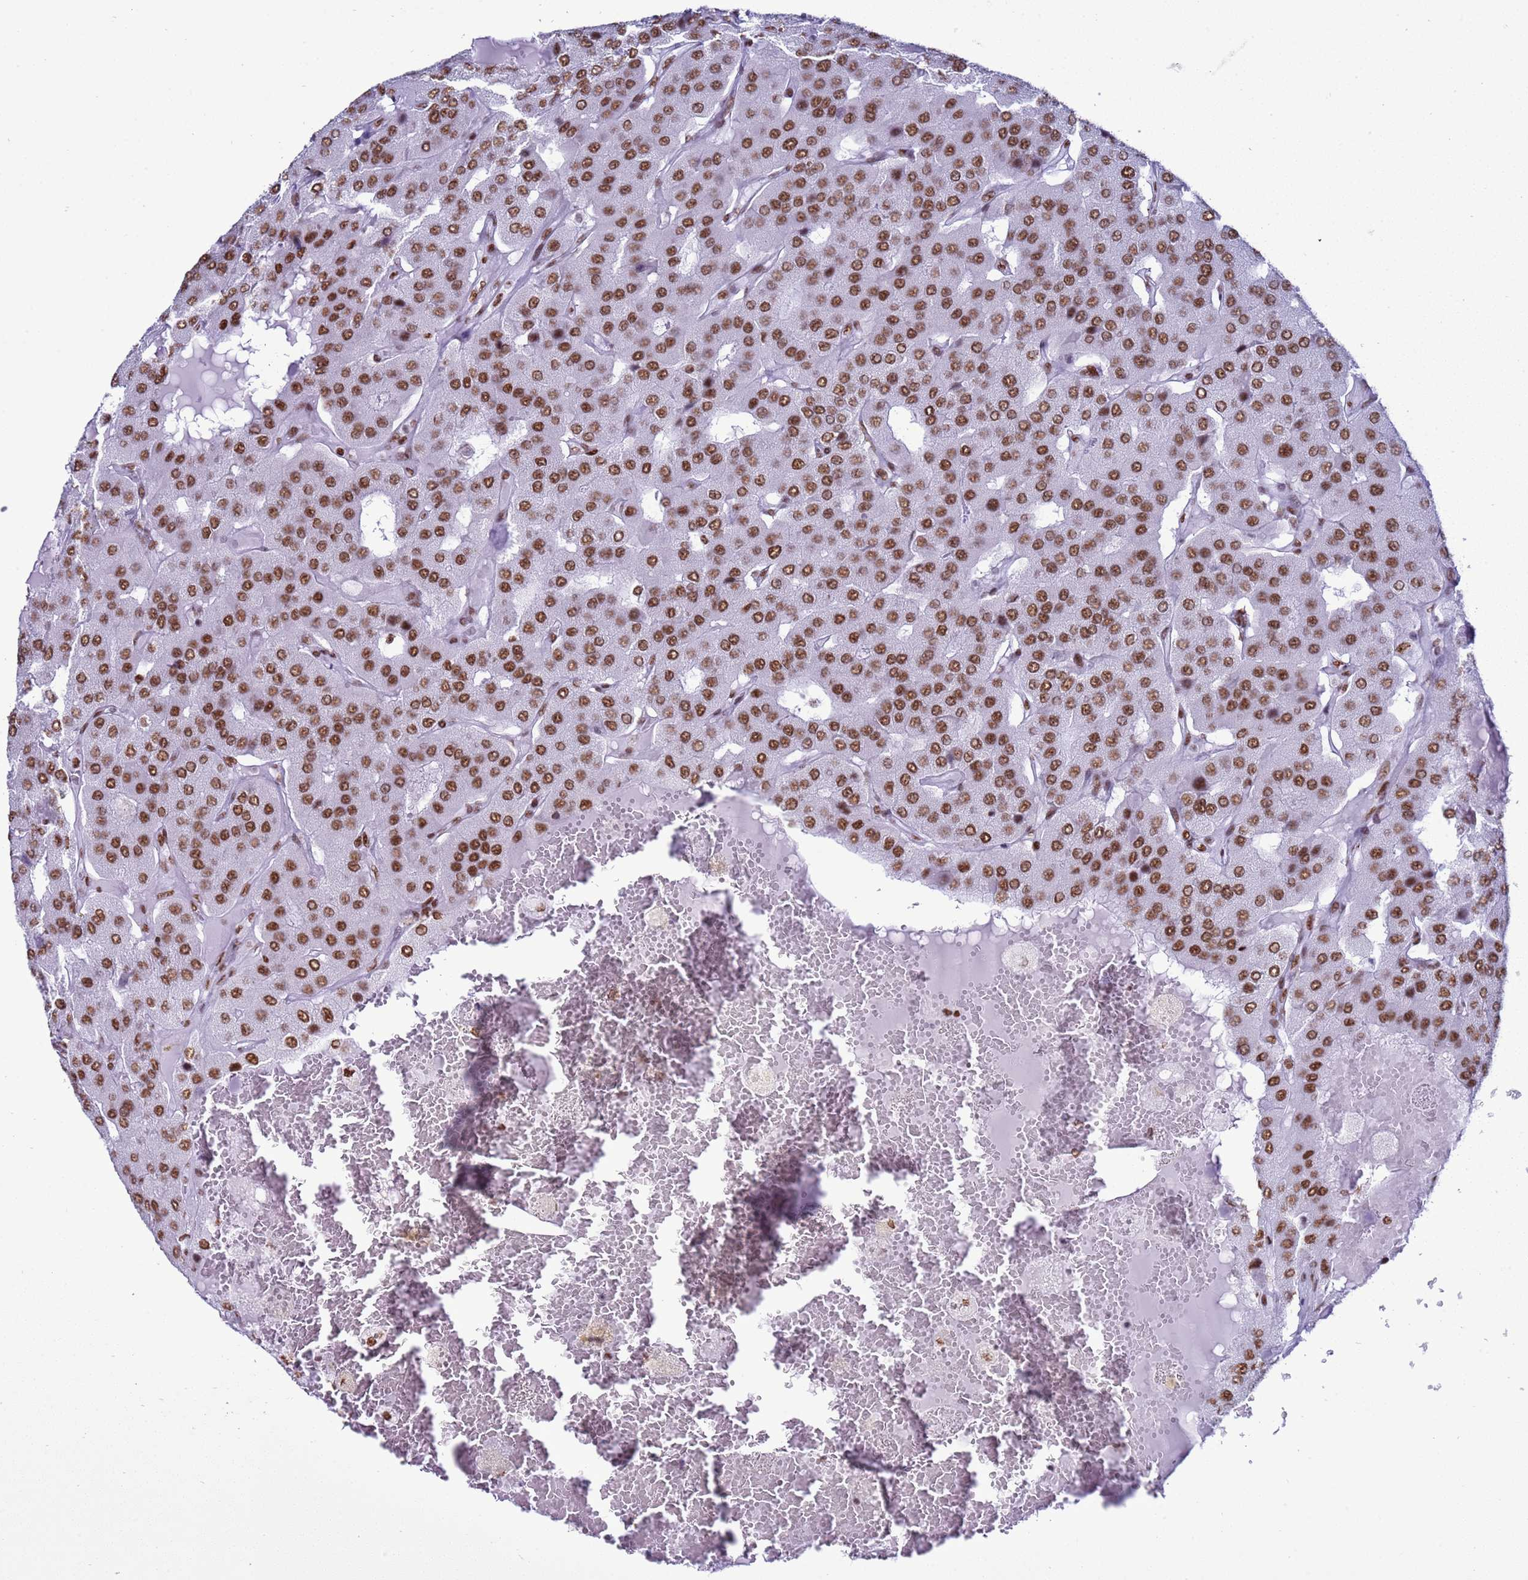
{"staining": {"intensity": "moderate", "quantity": ">75%", "location": "nuclear"}, "tissue": "parathyroid gland", "cell_type": "Glandular cells", "image_type": "normal", "snomed": [{"axis": "morphology", "description": "Normal tissue, NOS"}, {"axis": "morphology", "description": "Adenoma, NOS"}, {"axis": "topography", "description": "Parathyroid gland"}], "caption": "Glandular cells exhibit medium levels of moderate nuclear positivity in about >75% of cells in benign human parathyroid gland. Immunohistochemistry (ihc) stains the protein in brown and the nuclei are stained blue.", "gene": "RALY", "patient": {"sex": "female", "age": 86}}